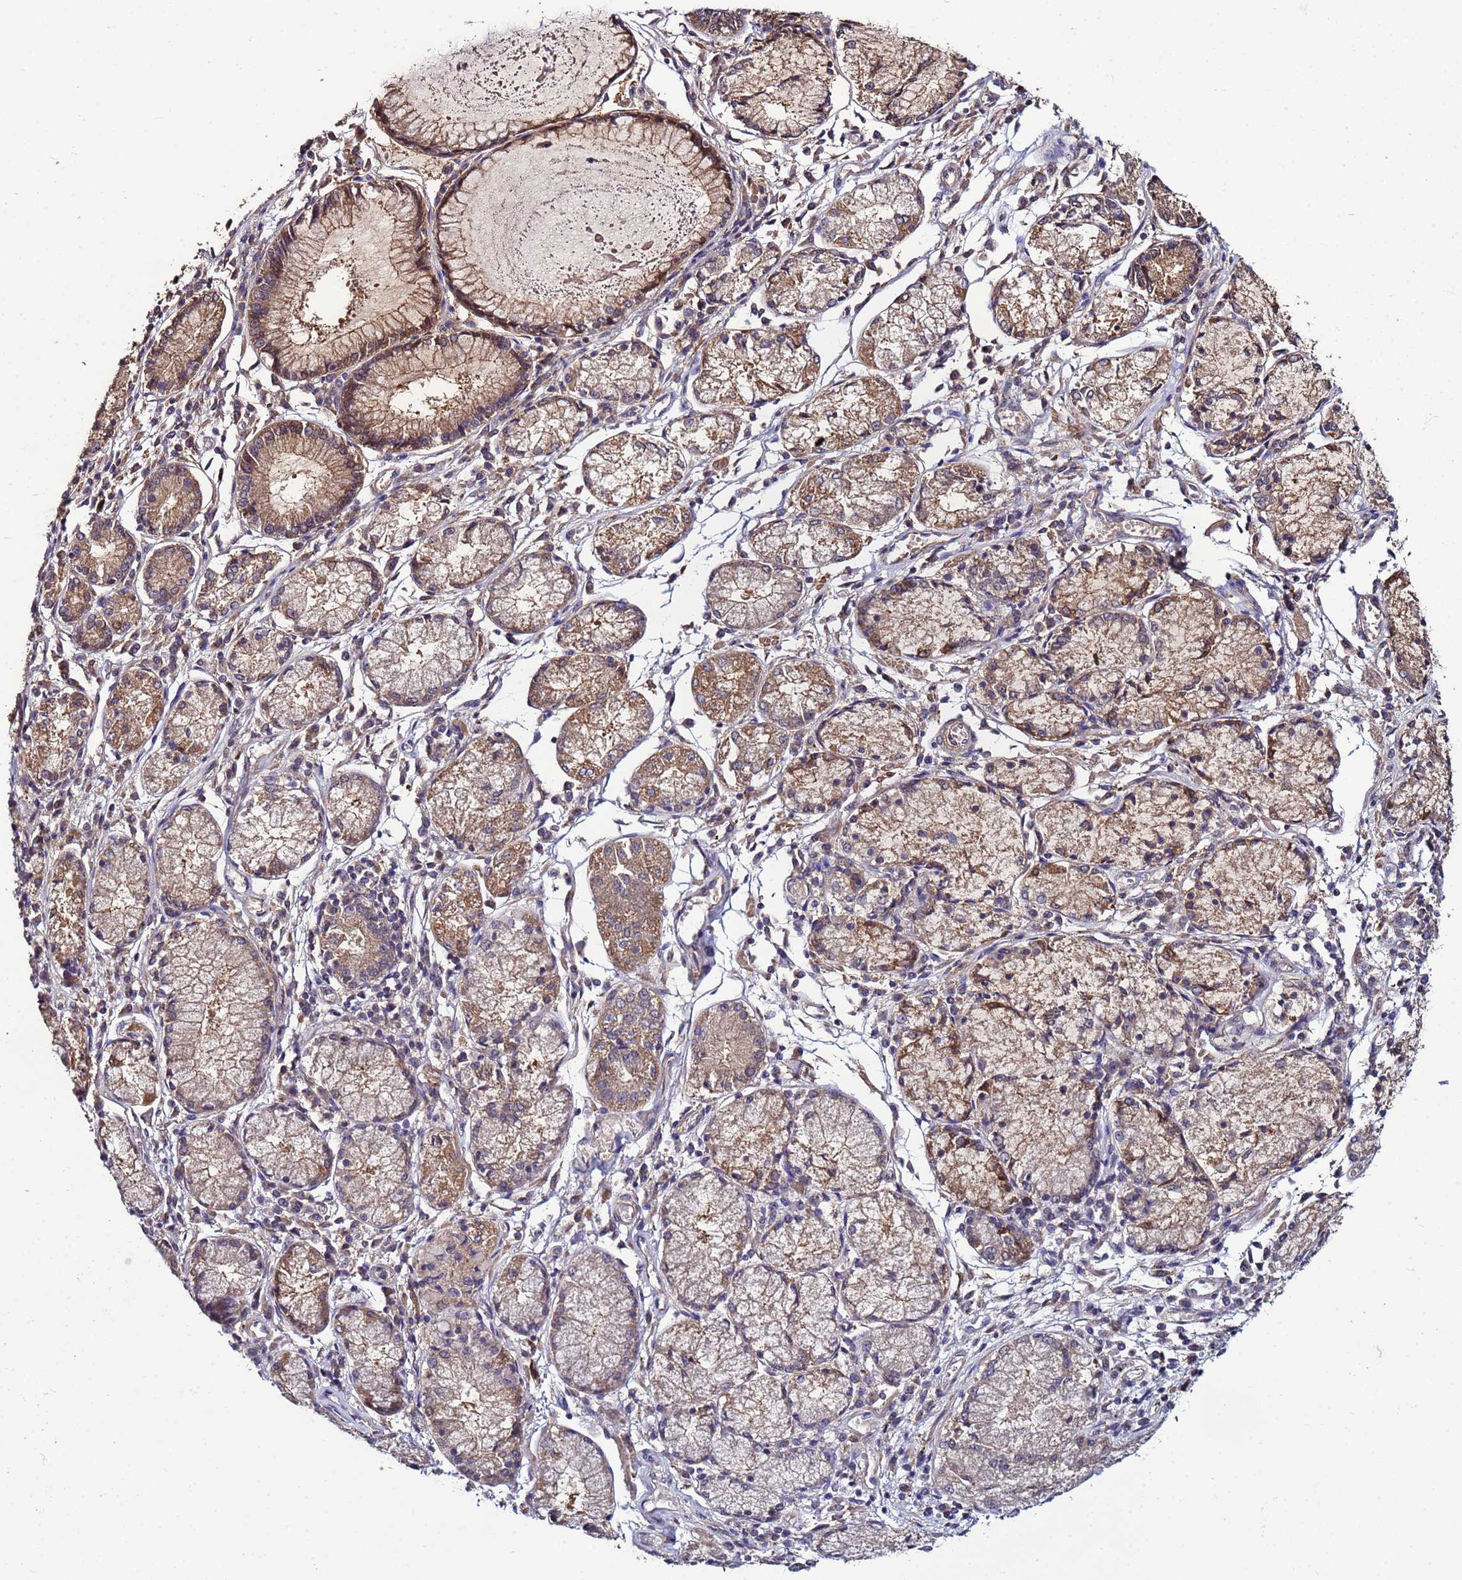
{"staining": {"intensity": "weak", "quantity": ">75%", "location": "cytoplasmic/membranous"}, "tissue": "stomach cancer", "cell_type": "Tumor cells", "image_type": "cancer", "snomed": [{"axis": "morphology", "description": "Adenocarcinoma, NOS"}, {"axis": "topography", "description": "Stomach"}], "caption": "Immunohistochemistry (IHC) micrograph of stomach adenocarcinoma stained for a protein (brown), which demonstrates low levels of weak cytoplasmic/membranous expression in about >75% of tumor cells.", "gene": "NAXE", "patient": {"sex": "male", "age": 59}}